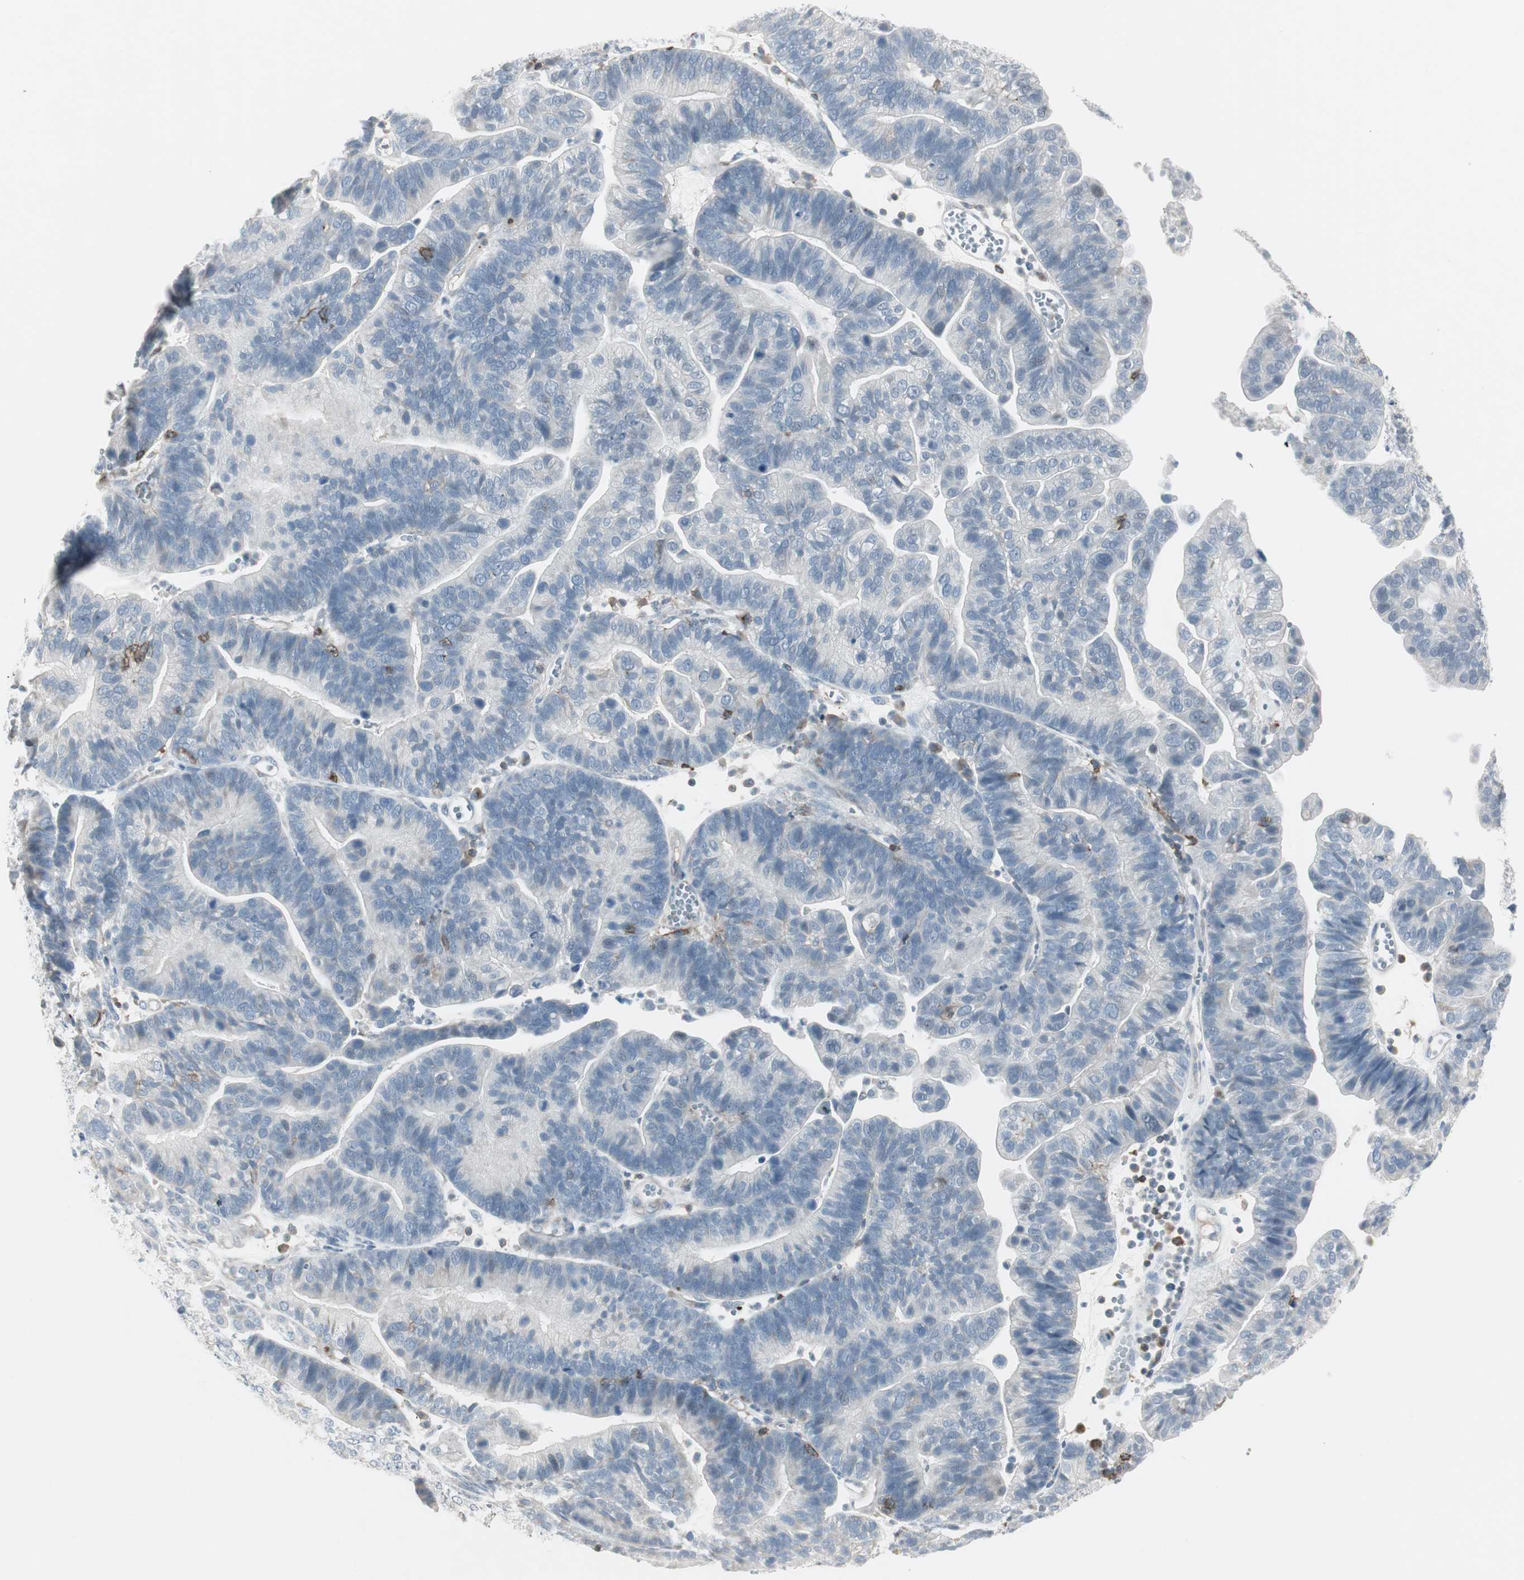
{"staining": {"intensity": "negative", "quantity": "none", "location": "none"}, "tissue": "ovarian cancer", "cell_type": "Tumor cells", "image_type": "cancer", "snomed": [{"axis": "morphology", "description": "Cystadenocarcinoma, serous, NOS"}, {"axis": "topography", "description": "Ovary"}], "caption": "Serous cystadenocarcinoma (ovarian) was stained to show a protein in brown. There is no significant positivity in tumor cells.", "gene": "MAP4K4", "patient": {"sex": "female", "age": 56}}